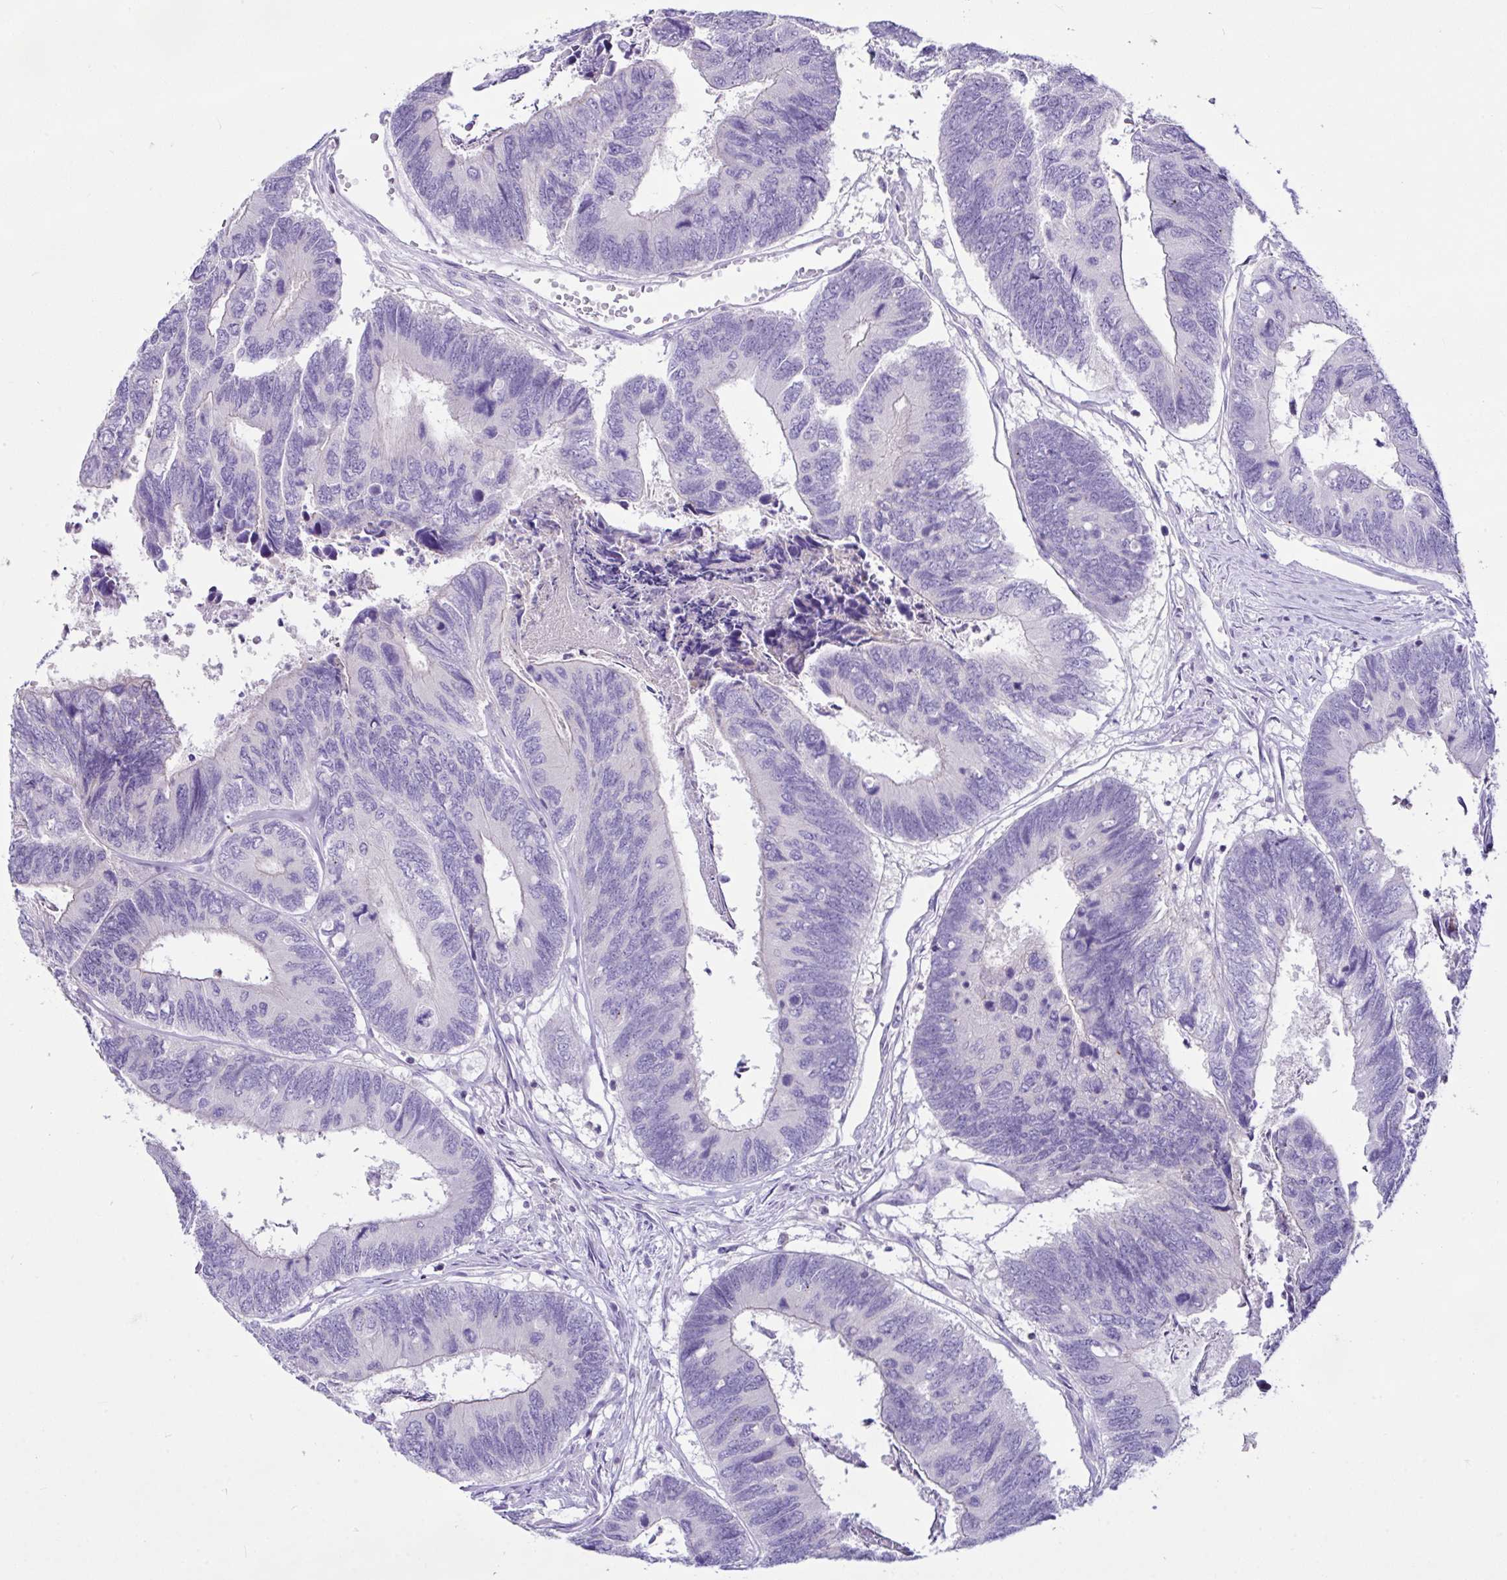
{"staining": {"intensity": "negative", "quantity": "none", "location": "none"}, "tissue": "colorectal cancer", "cell_type": "Tumor cells", "image_type": "cancer", "snomed": [{"axis": "morphology", "description": "Adenocarcinoma, NOS"}, {"axis": "topography", "description": "Colon"}], "caption": "DAB immunohistochemical staining of colorectal cancer (adenocarcinoma) demonstrates no significant expression in tumor cells.", "gene": "D2HGDH", "patient": {"sex": "female", "age": 67}}